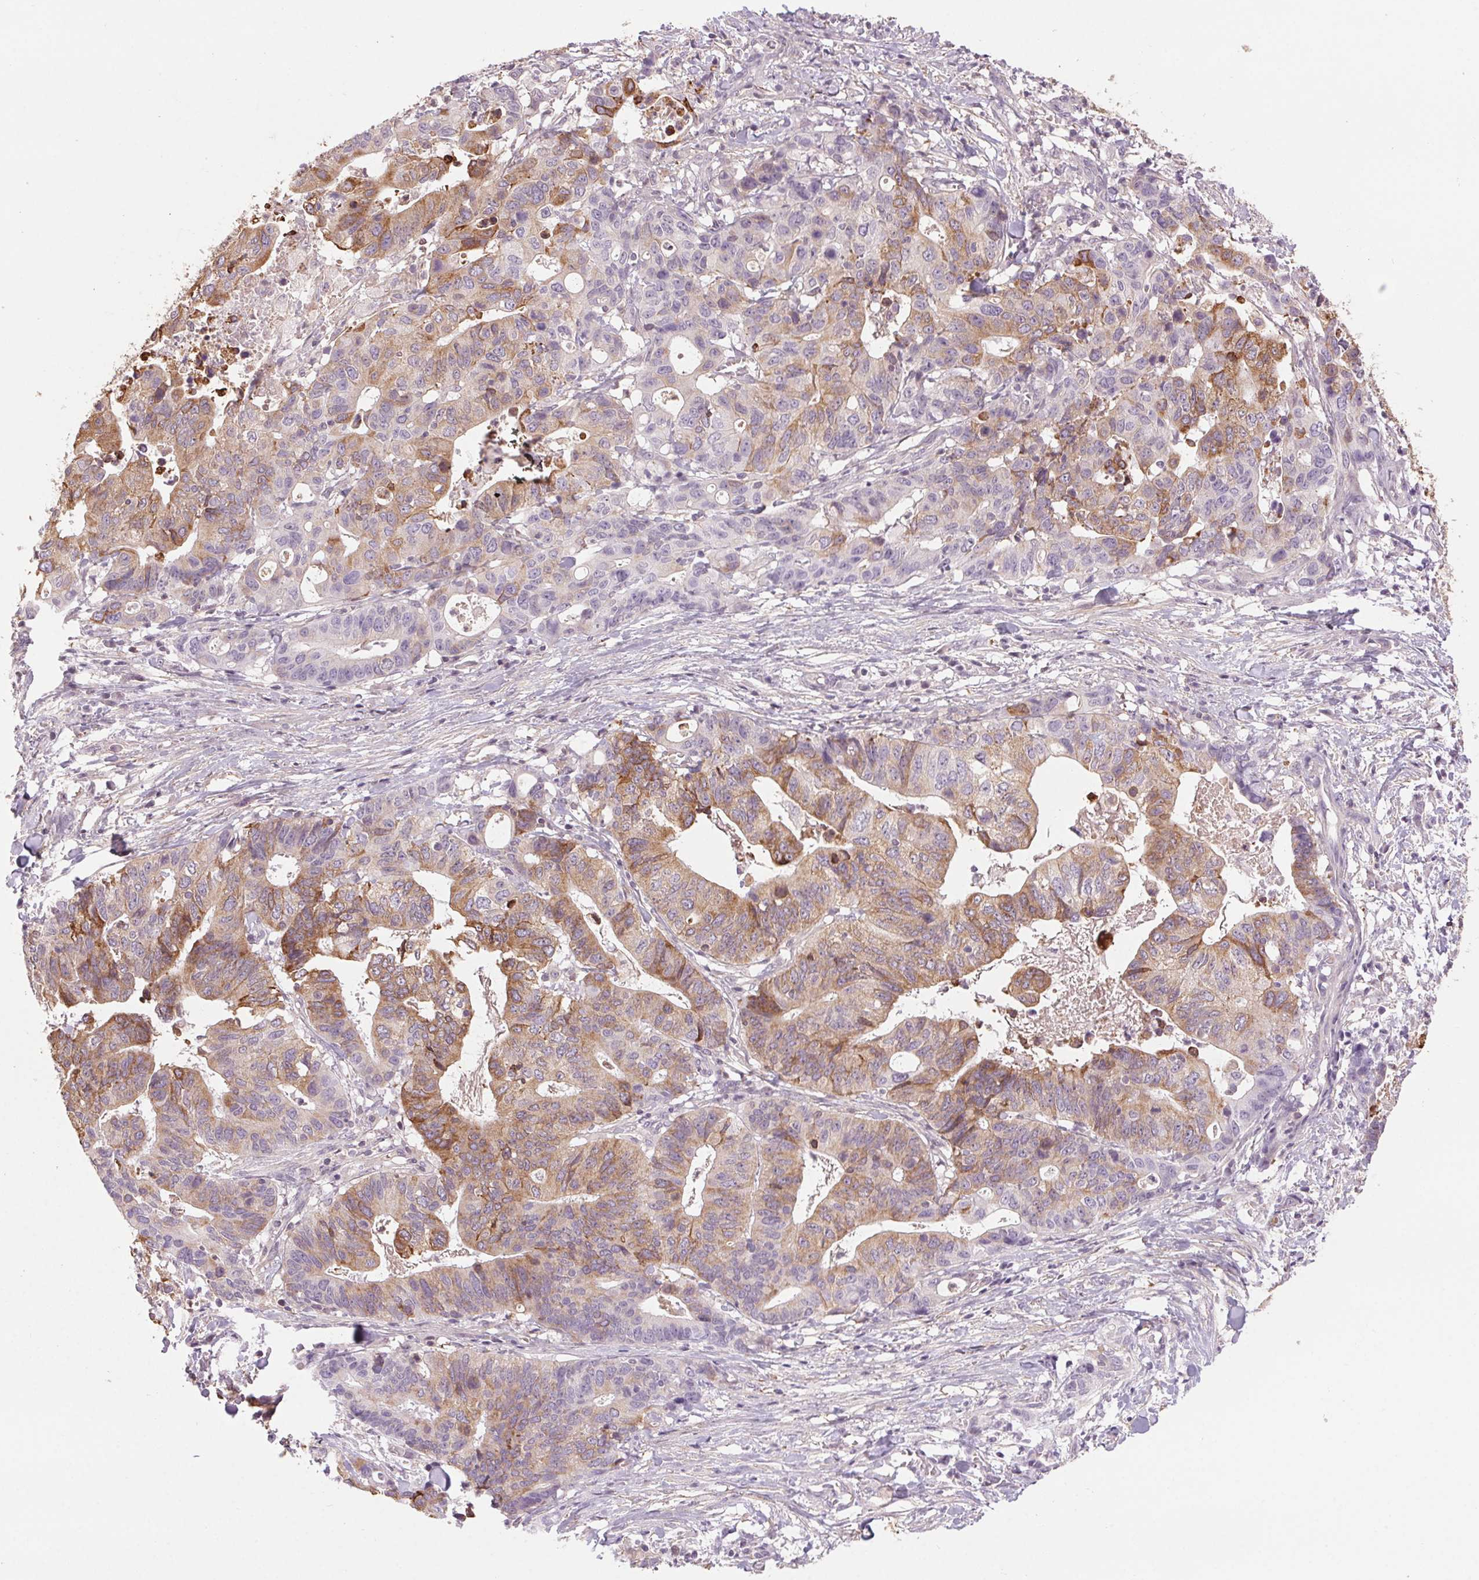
{"staining": {"intensity": "moderate", "quantity": "25%-75%", "location": "cytoplasmic/membranous"}, "tissue": "stomach cancer", "cell_type": "Tumor cells", "image_type": "cancer", "snomed": [{"axis": "morphology", "description": "Adenocarcinoma, NOS"}, {"axis": "topography", "description": "Stomach, upper"}], "caption": "This histopathology image shows IHC staining of adenocarcinoma (stomach), with medium moderate cytoplasmic/membranous expression in about 25%-75% of tumor cells.", "gene": "HHLA2", "patient": {"sex": "female", "age": 67}}